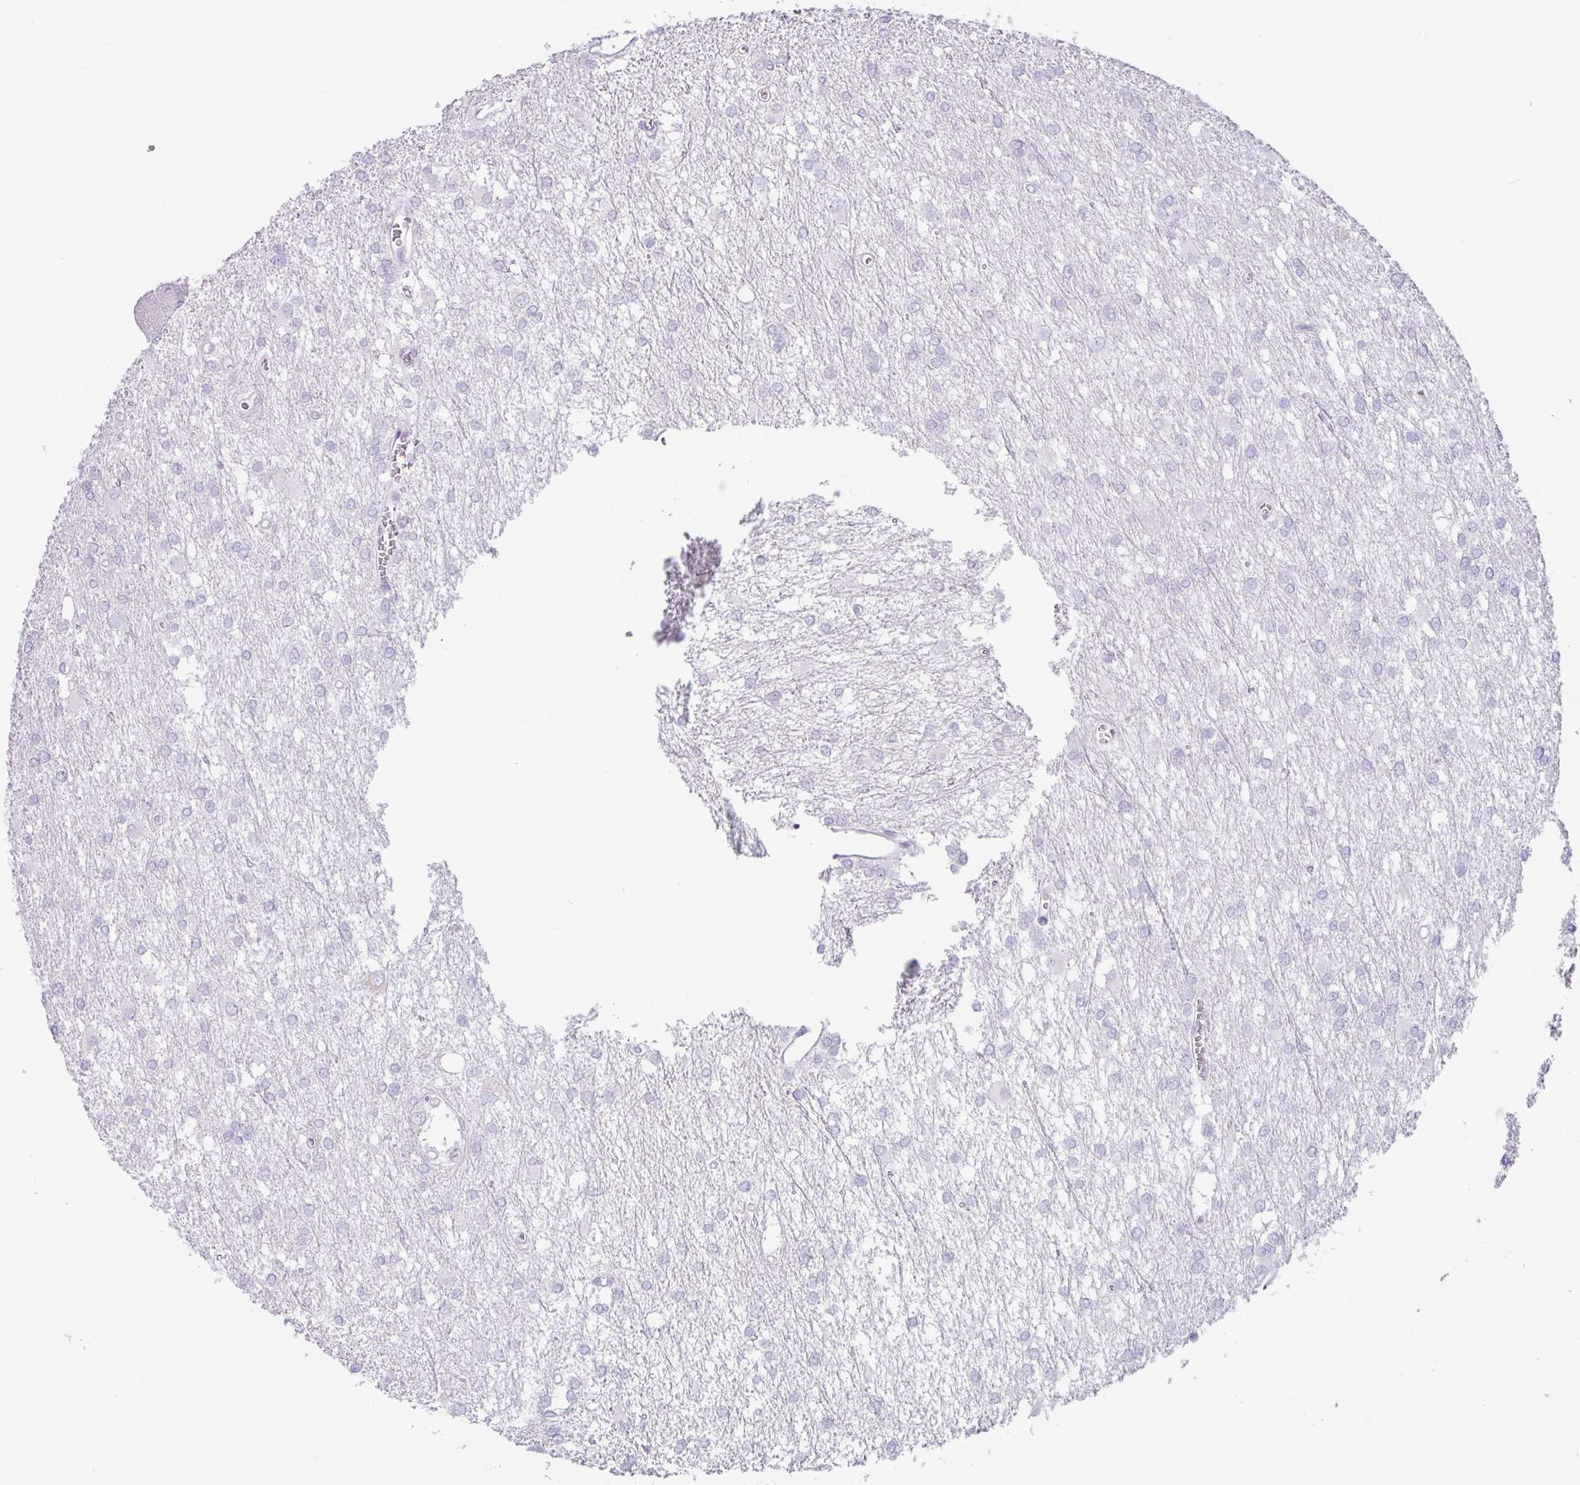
{"staining": {"intensity": "negative", "quantity": "none", "location": "none"}, "tissue": "glioma", "cell_type": "Tumor cells", "image_type": "cancer", "snomed": [{"axis": "morphology", "description": "Glioma, malignant, High grade"}, {"axis": "topography", "description": "Brain"}], "caption": "The image reveals no staining of tumor cells in high-grade glioma (malignant). (DAB (3,3'-diaminobenzidine) immunohistochemistry (IHC) with hematoxylin counter stain).", "gene": "ZG16", "patient": {"sex": "male", "age": 48}}